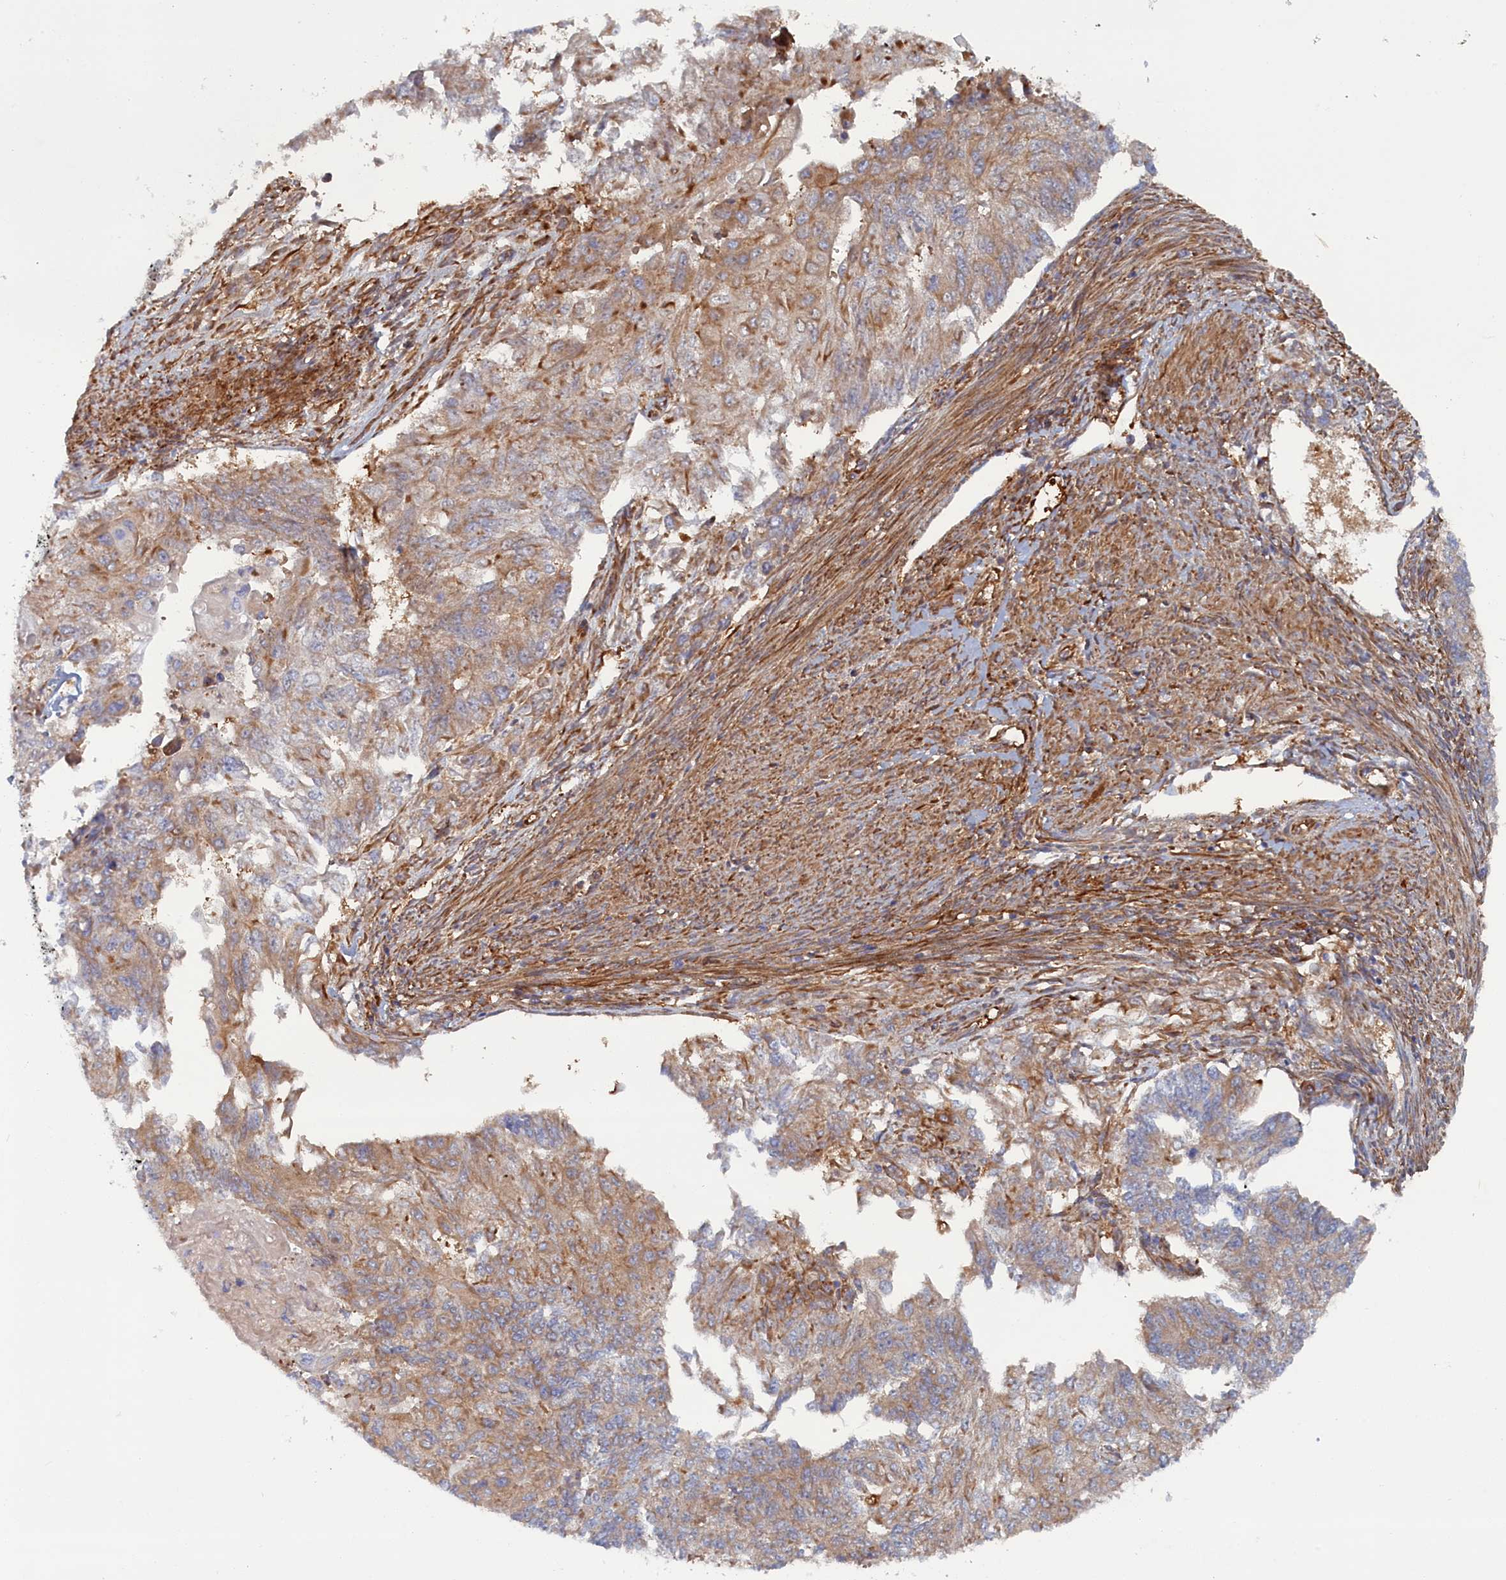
{"staining": {"intensity": "weak", "quantity": "25%-75%", "location": "cytoplasmic/membranous"}, "tissue": "endometrial cancer", "cell_type": "Tumor cells", "image_type": "cancer", "snomed": [{"axis": "morphology", "description": "Adenocarcinoma, NOS"}, {"axis": "topography", "description": "Endometrium"}], "caption": "Immunohistochemical staining of endometrial cancer shows low levels of weak cytoplasmic/membranous protein staining in about 25%-75% of tumor cells.", "gene": "TMEM196", "patient": {"sex": "female", "age": 32}}